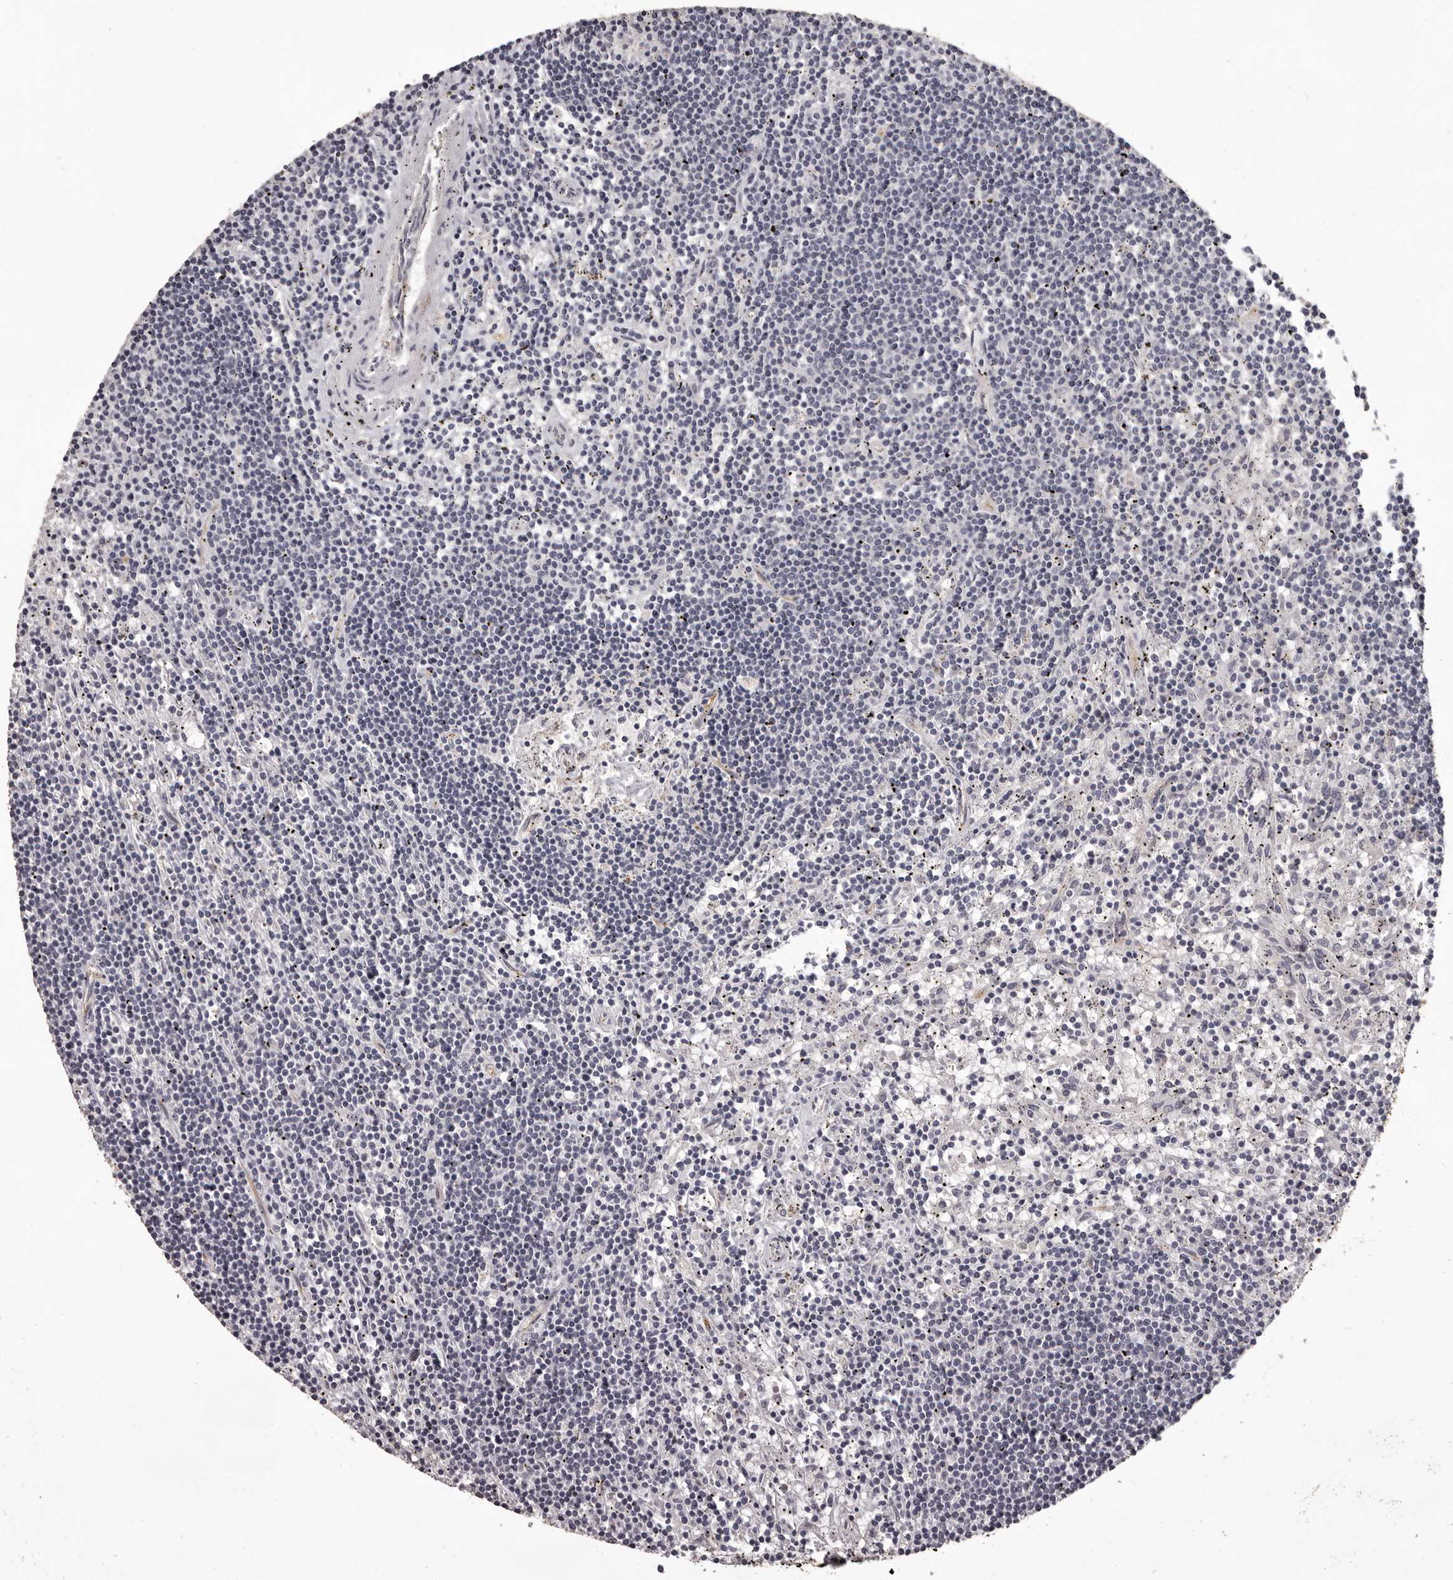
{"staining": {"intensity": "negative", "quantity": "none", "location": "none"}, "tissue": "lymphoma", "cell_type": "Tumor cells", "image_type": "cancer", "snomed": [{"axis": "morphology", "description": "Malignant lymphoma, non-Hodgkin's type, Low grade"}, {"axis": "topography", "description": "Spleen"}], "caption": "High power microscopy histopathology image of an IHC micrograph of lymphoma, revealing no significant positivity in tumor cells. (DAB (3,3'-diaminobenzidine) IHC with hematoxylin counter stain).", "gene": "GPR78", "patient": {"sex": "male", "age": 76}}